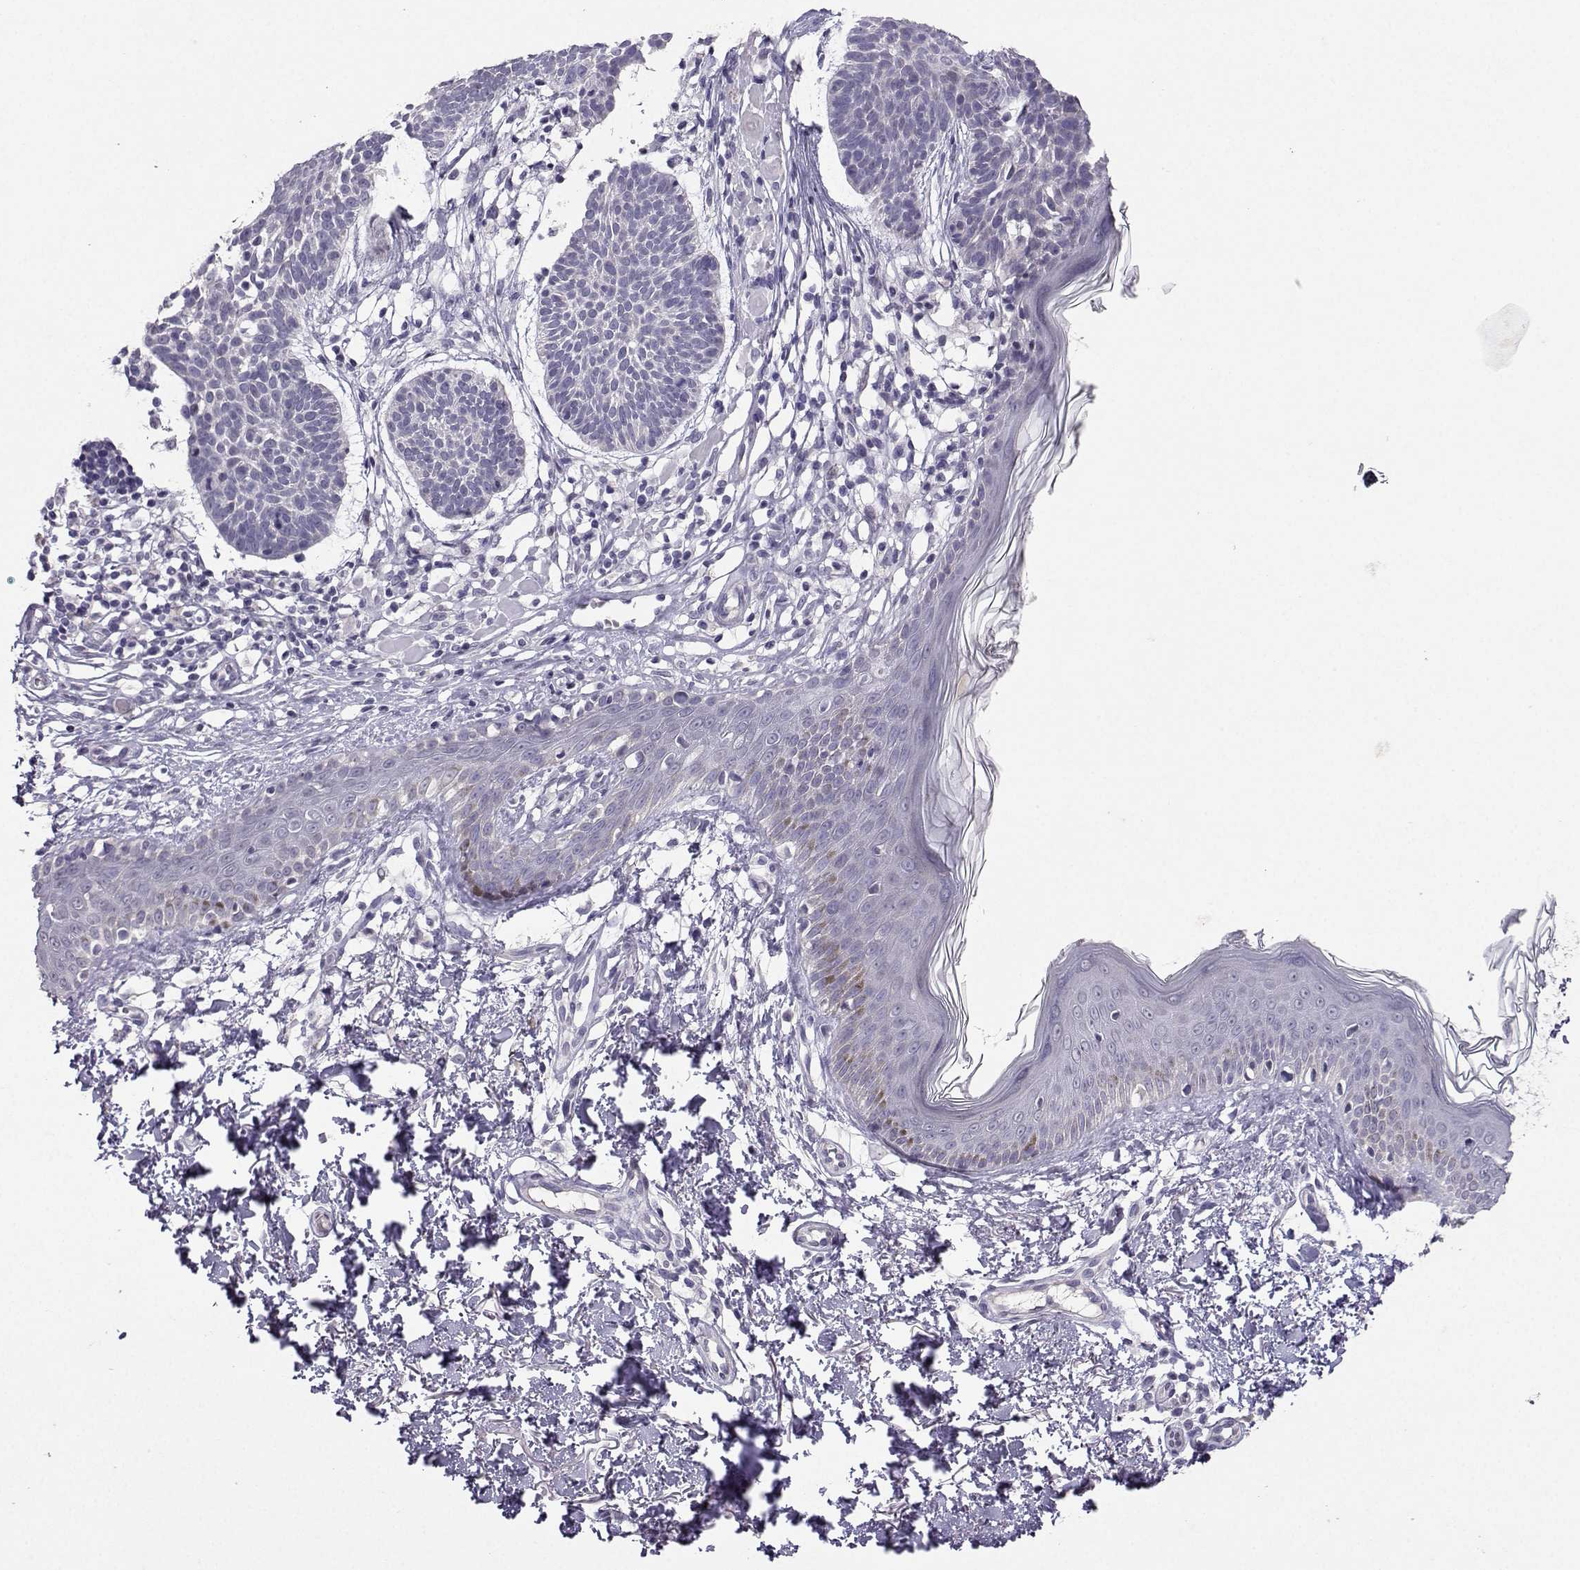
{"staining": {"intensity": "negative", "quantity": "none", "location": "none"}, "tissue": "skin cancer", "cell_type": "Tumor cells", "image_type": "cancer", "snomed": [{"axis": "morphology", "description": "Basal cell carcinoma"}, {"axis": "topography", "description": "Skin"}], "caption": "IHC micrograph of human basal cell carcinoma (skin) stained for a protein (brown), which shows no expression in tumor cells.", "gene": "CARTPT", "patient": {"sex": "male", "age": 85}}